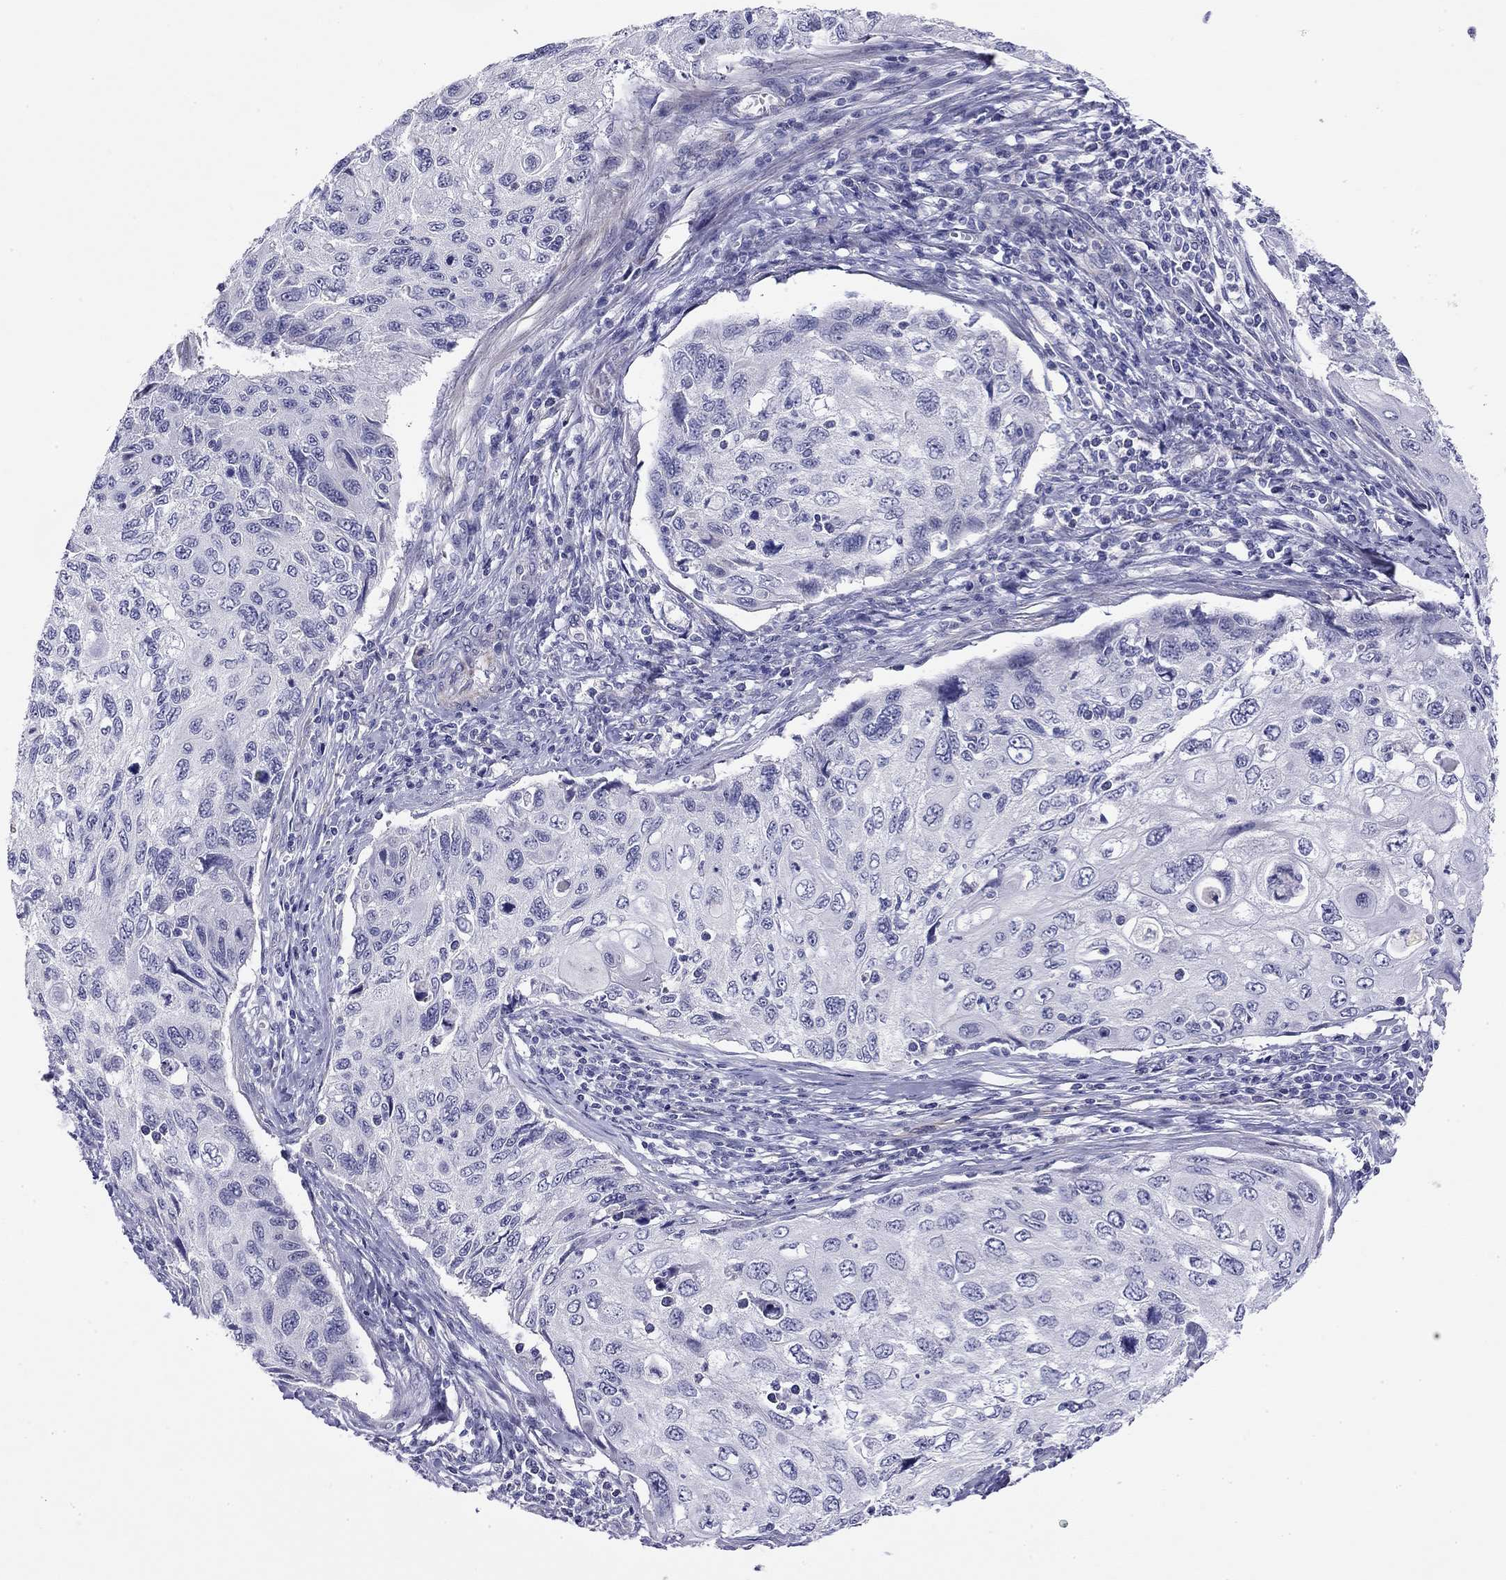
{"staining": {"intensity": "negative", "quantity": "none", "location": "none"}, "tissue": "cervical cancer", "cell_type": "Tumor cells", "image_type": "cancer", "snomed": [{"axis": "morphology", "description": "Squamous cell carcinoma, NOS"}, {"axis": "topography", "description": "Cervix"}], "caption": "A high-resolution histopathology image shows IHC staining of cervical cancer (squamous cell carcinoma), which demonstrates no significant staining in tumor cells.", "gene": "RTL1", "patient": {"sex": "female", "age": 70}}